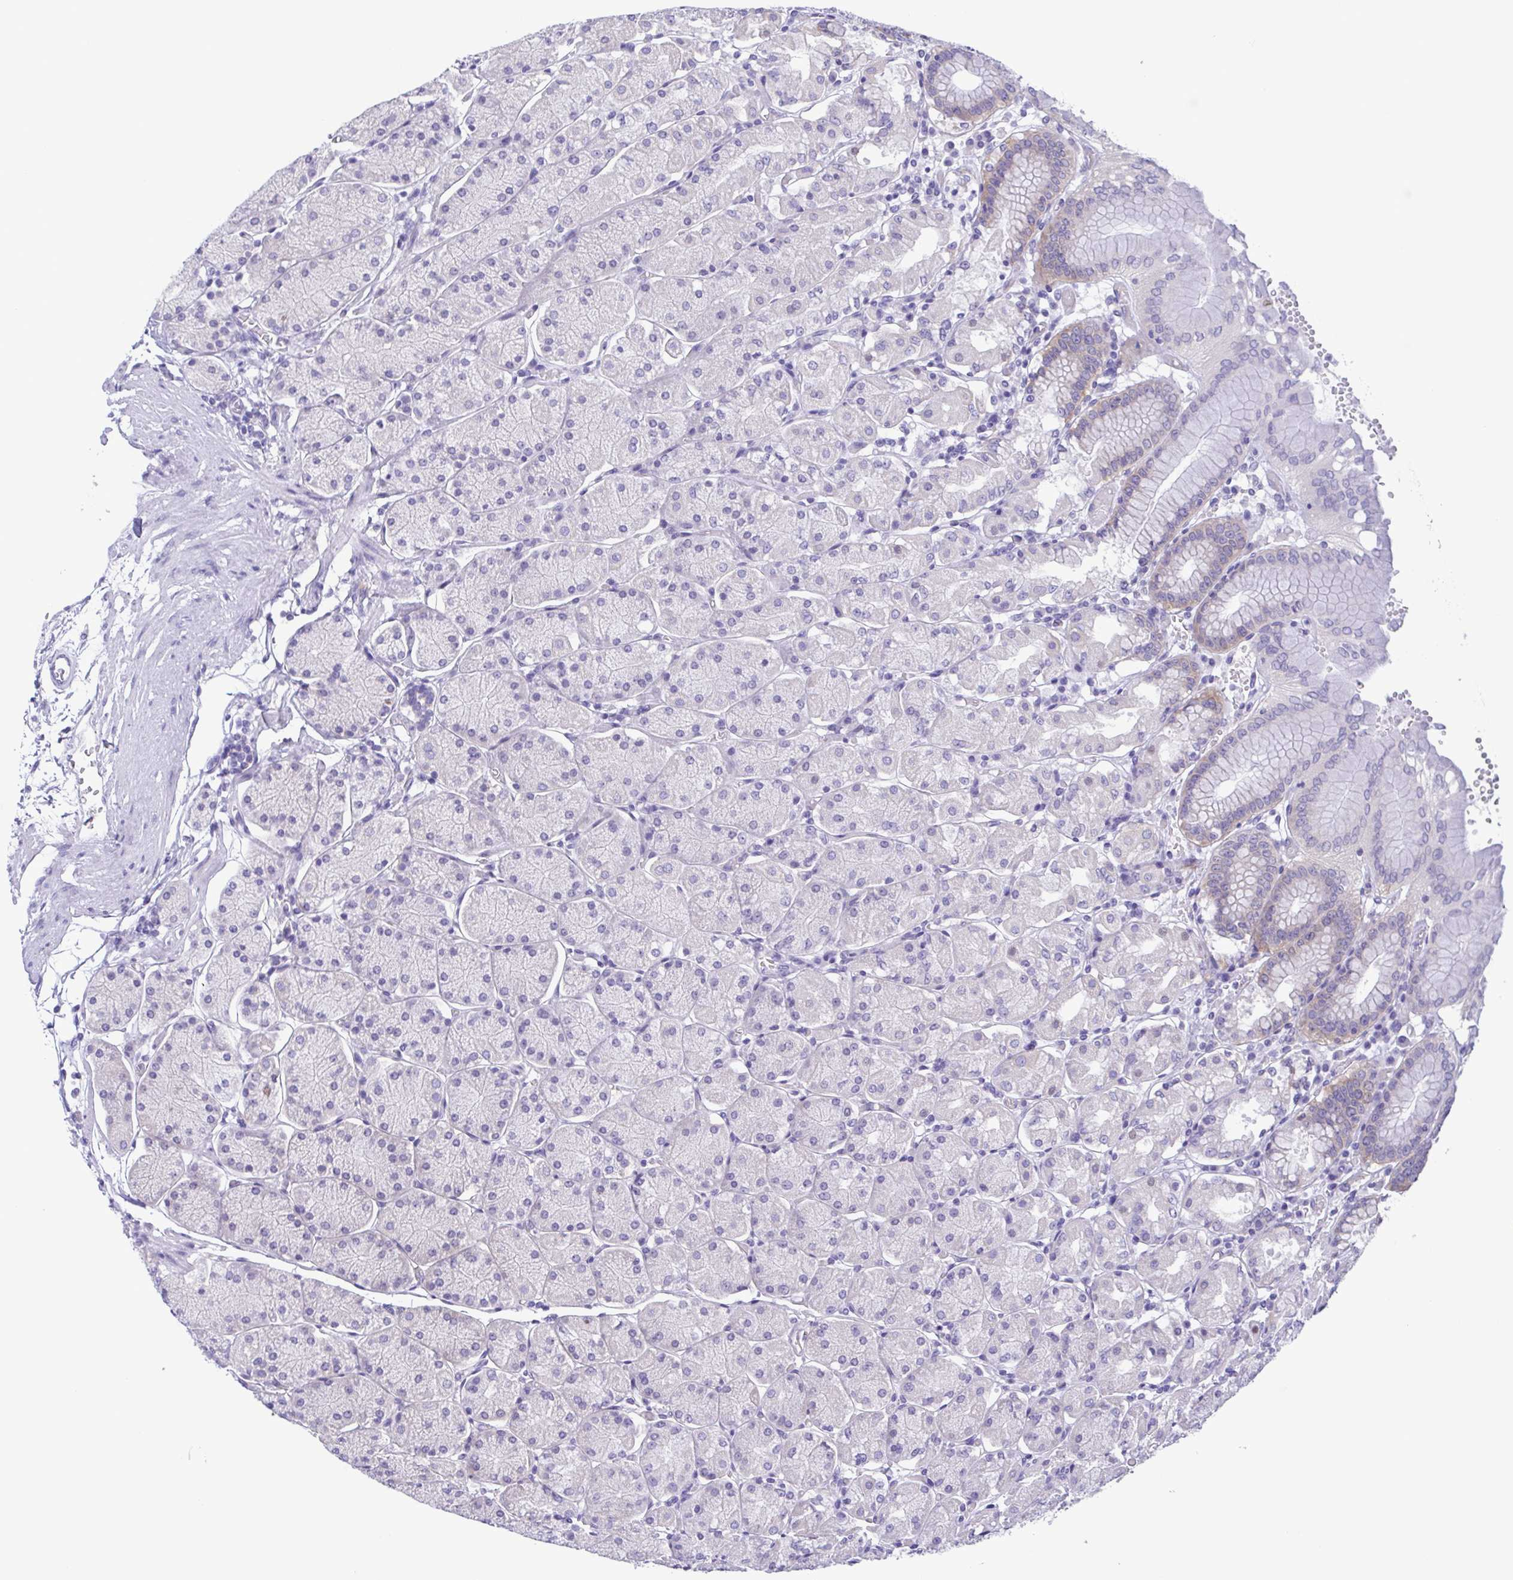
{"staining": {"intensity": "weak", "quantity": "<25%", "location": "cytoplasmic/membranous"}, "tissue": "stomach", "cell_type": "Glandular cells", "image_type": "normal", "snomed": [{"axis": "morphology", "description": "Normal tissue, NOS"}, {"axis": "topography", "description": "Stomach, upper"}, {"axis": "topography", "description": "Stomach"}], "caption": "The immunohistochemistry (IHC) histopathology image has no significant positivity in glandular cells of stomach.", "gene": "TNNI3", "patient": {"sex": "male", "age": 76}}